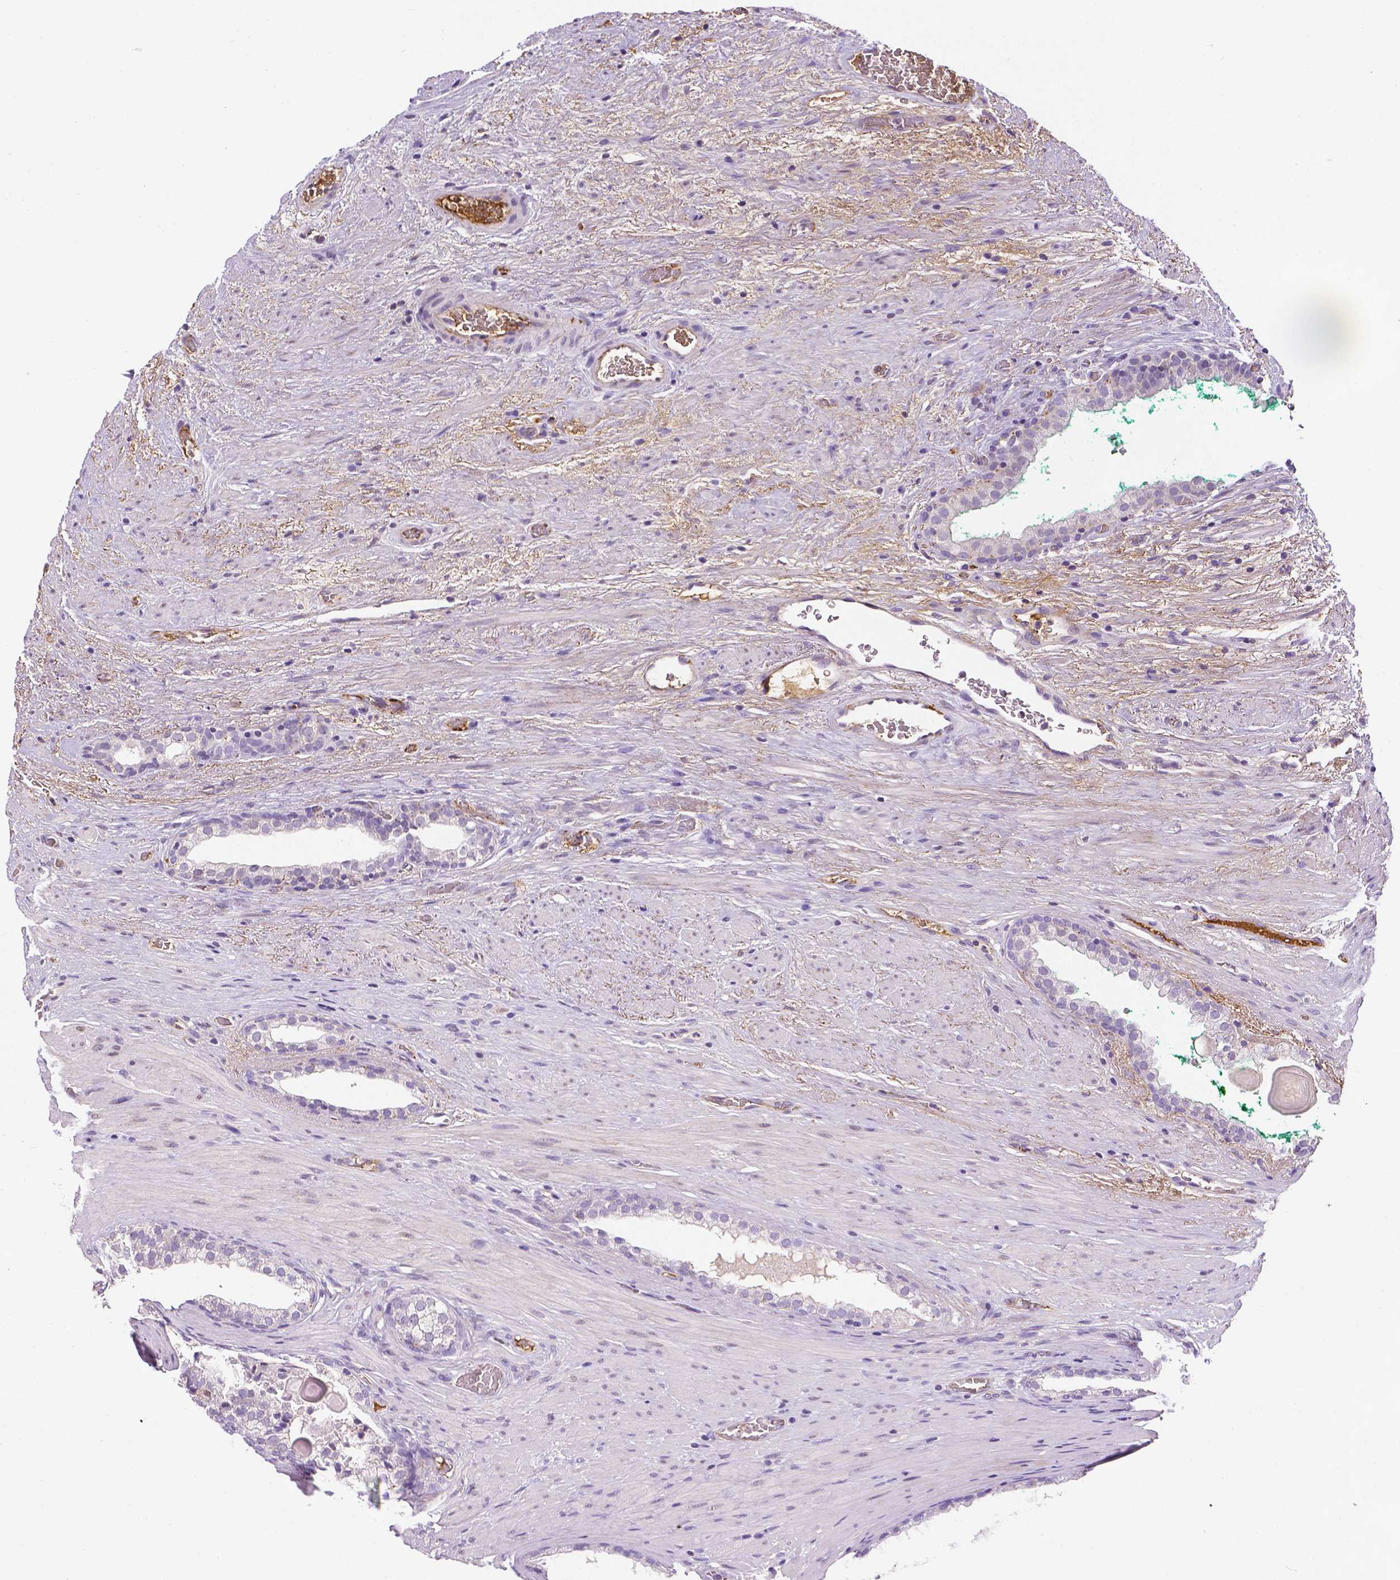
{"staining": {"intensity": "negative", "quantity": "none", "location": "none"}, "tissue": "prostate cancer", "cell_type": "Tumor cells", "image_type": "cancer", "snomed": [{"axis": "morphology", "description": "Adenocarcinoma, High grade"}, {"axis": "topography", "description": "Prostate"}], "caption": "The immunohistochemistry (IHC) micrograph has no significant staining in tumor cells of prostate cancer tissue.", "gene": "APOE", "patient": {"sex": "male", "age": 65}}